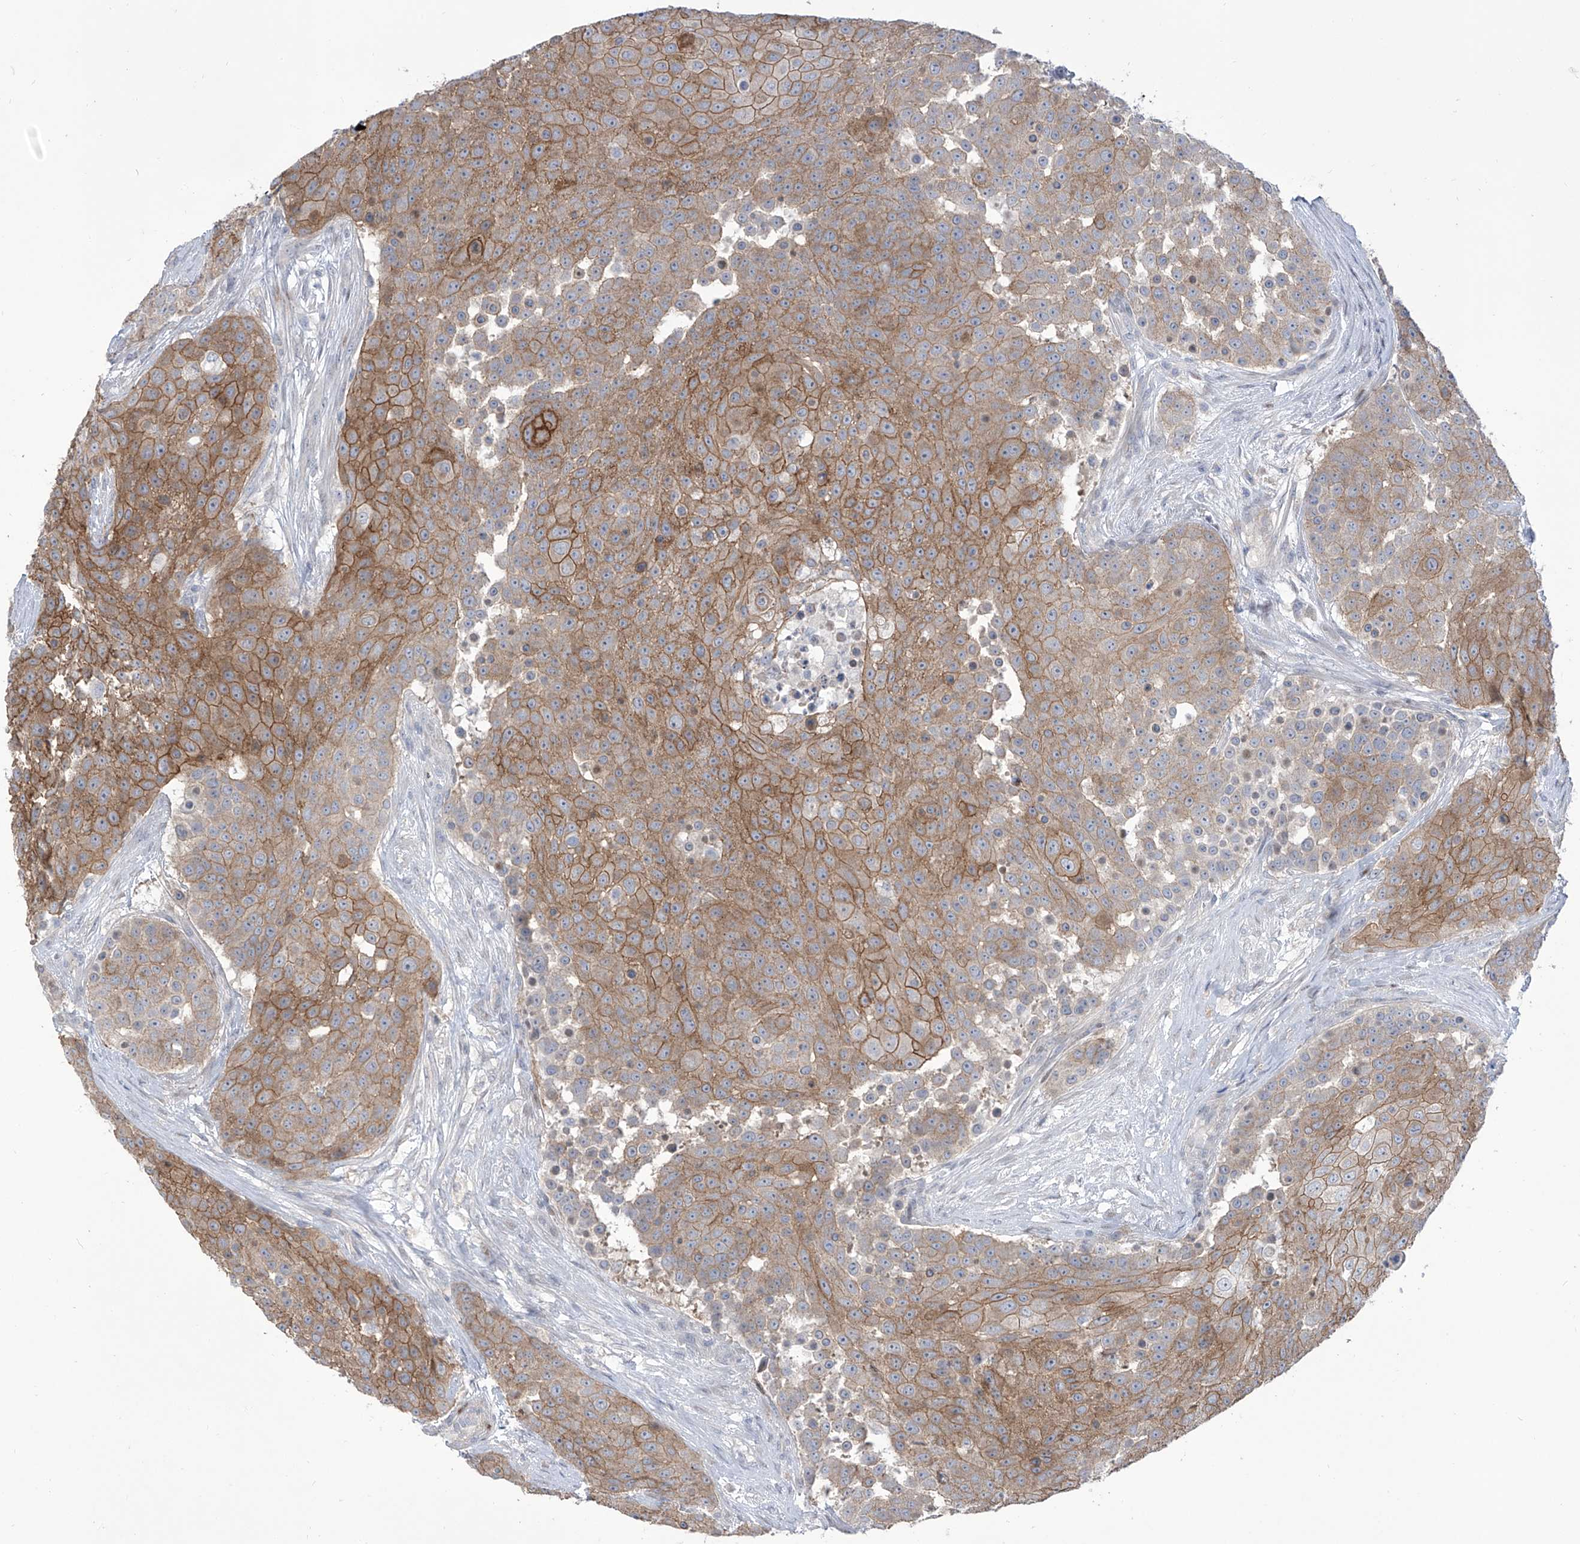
{"staining": {"intensity": "moderate", "quantity": ">75%", "location": "cytoplasmic/membranous"}, "tissue": "urothelial cancer", "cell_type": "Tumor cells", "image_type": "cancer", "snomed": [{"axis": "morphology", "description": "Urothelial carcinoma, High grade"}, {"axis": "topography", "description": "Urinary bladder"}], "caption": "This is an image of IHC staining of urothelial cancer, which shows moderate expression in the cytoplasmic/membranous of tumor cells.", "gene": "LRRC1", "patient": {"sex": "female", "age": 63}}